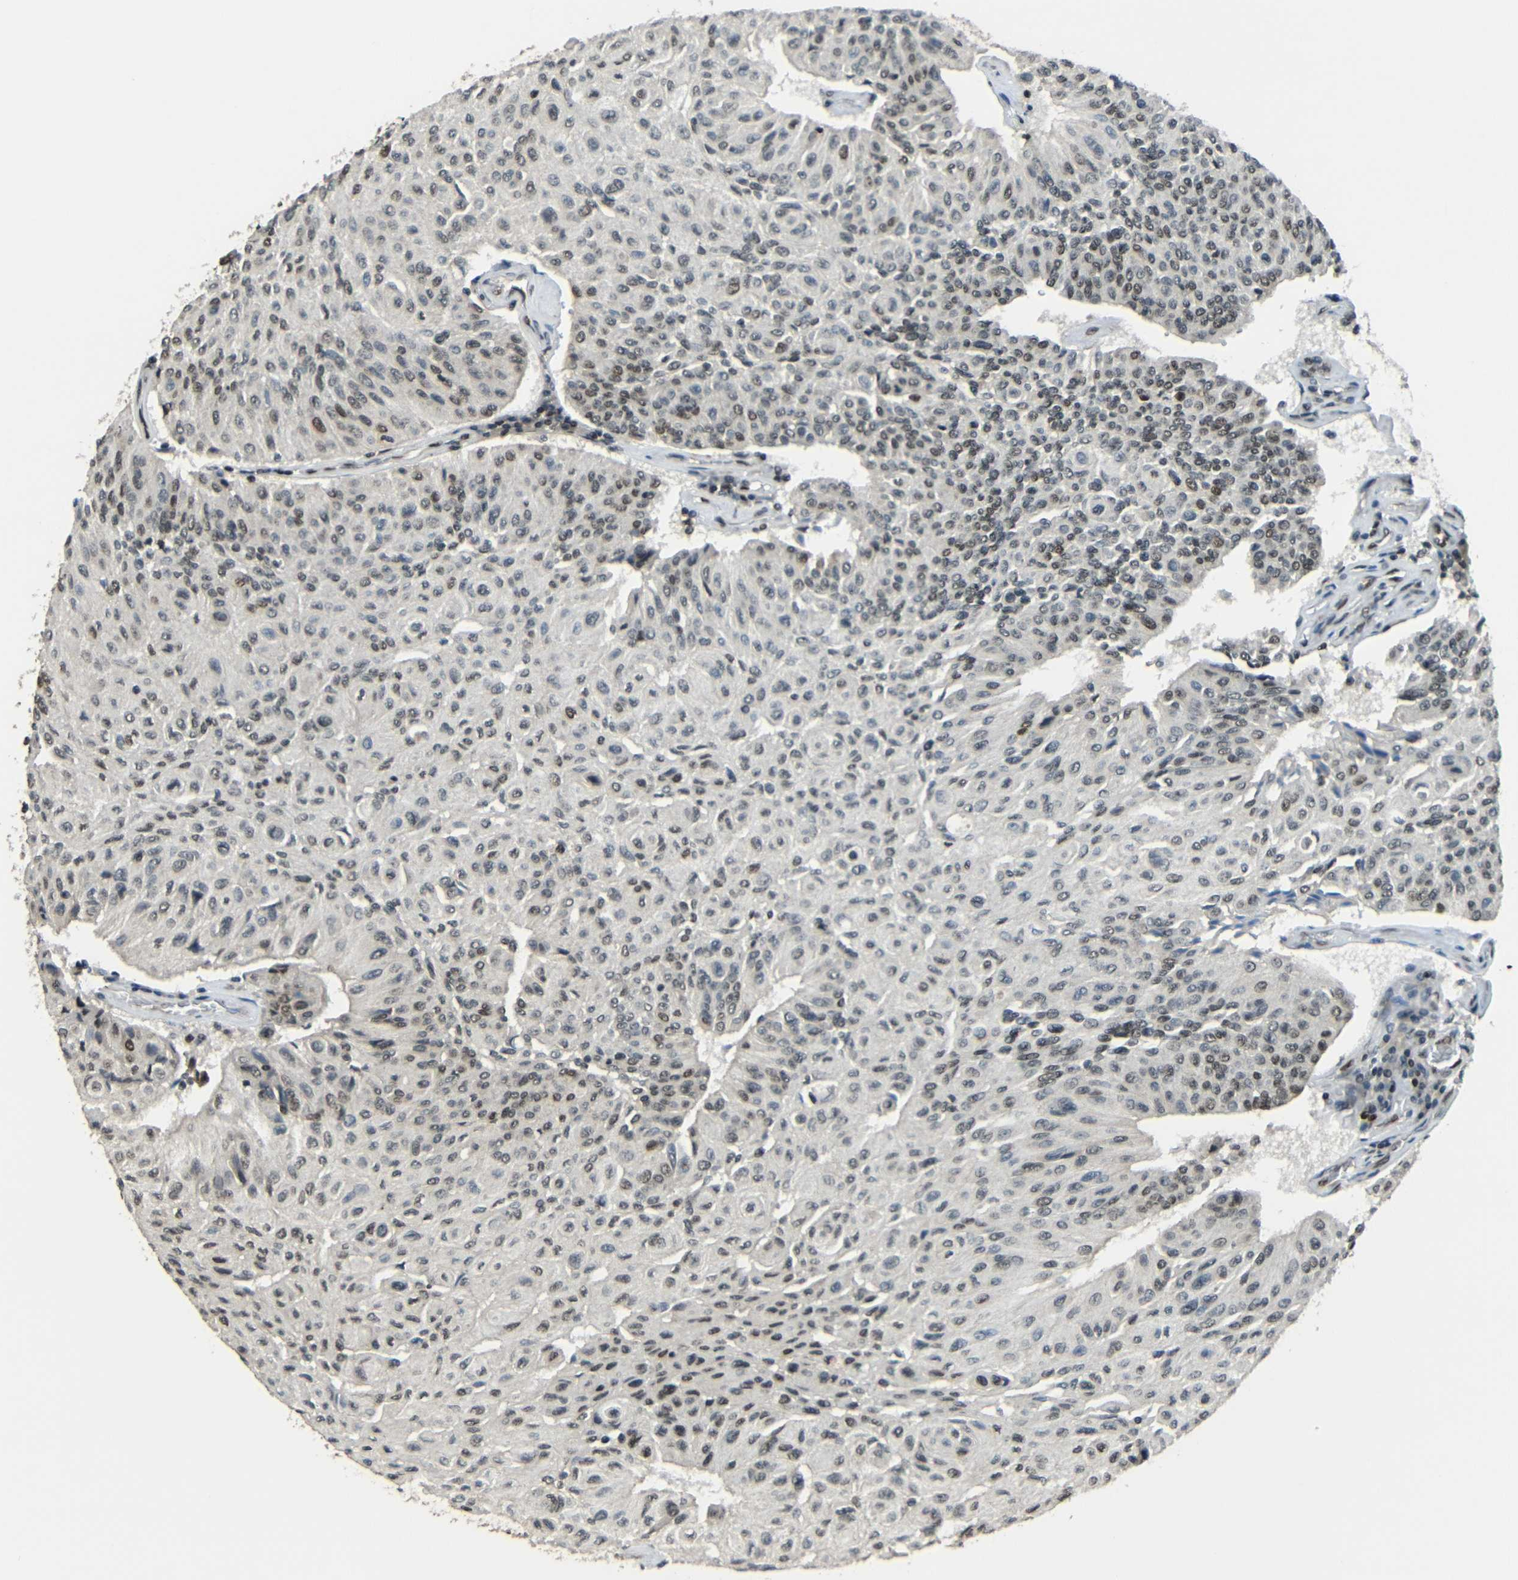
{"staining": {"intensity": "weak", "quantity": "25%-75%", "location": "nuclear"}, "tissue": "urothelial cancer", "cell_type": "Tumor cells", "image_type": "cancer", "snomed": [{"axis": "morphology", "description": "Urothelial carcinoma, High grade"}, {"axis": "topography", "description": "Urinary bladder"}], "caption": "Immunohistochemistry (IHC) staining of urothelial cancer, which shows low levels of weak nuclear staining in about 25%-75% of tumor cells indicating weak nuclear protein positivity. The staining was performed using DAB (brown) for protein detection and nuclei were counterstained in hematoxylin (blue).", "gene": "PSIP1", "patient": {"sex": "male", "age": 66}}